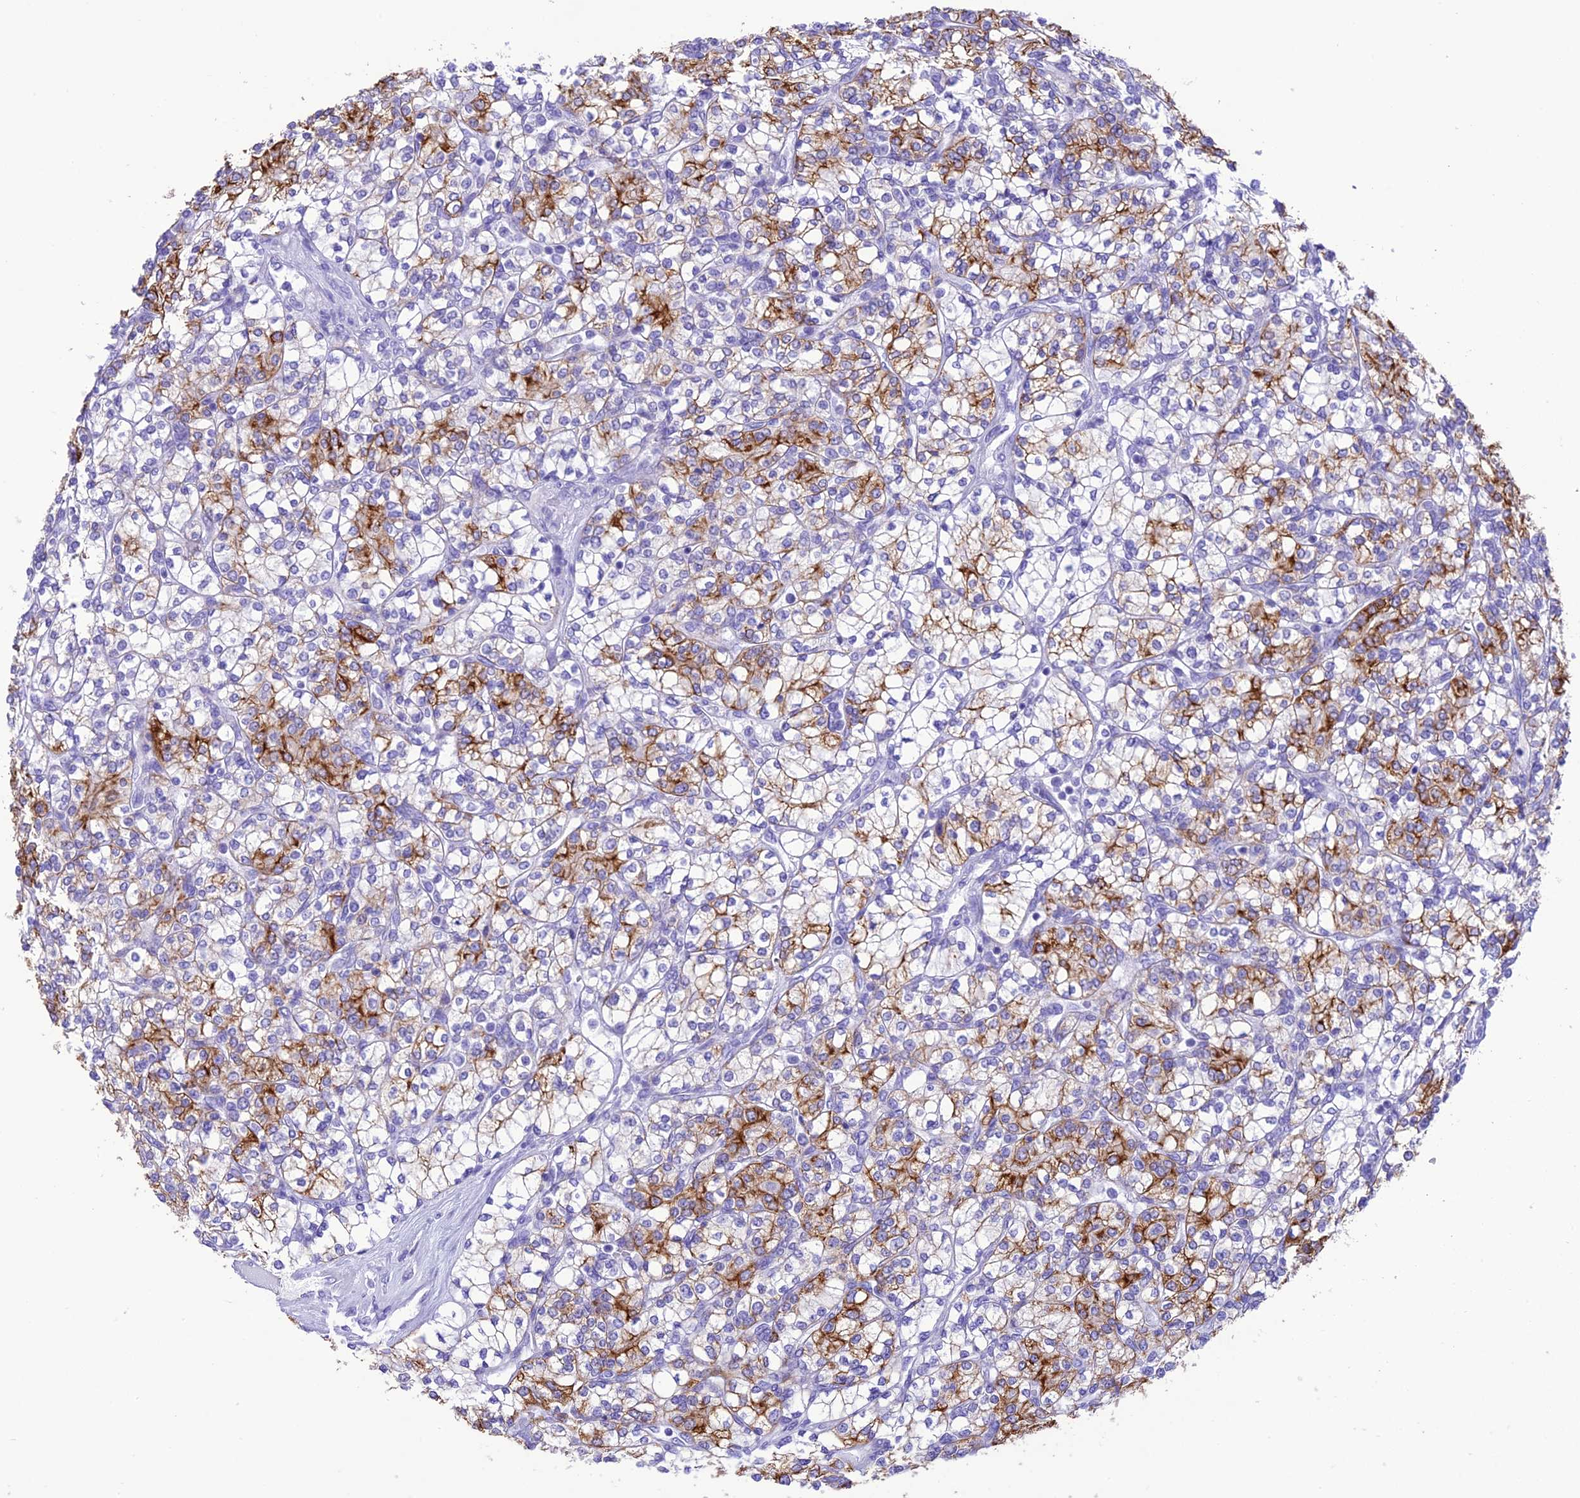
{"staining": {"intensity": "strong", "quantity": "25%-75%", "location": "cytoplasmic/membranous"}, "tissue": "renal cancer", "cell_type": "Tumor cells", "image_type": "cancer", "snomed": [{"axis": "morphology", "description": "Adenocarcinoma, NOS"}, {"axis": "topography", "description": "Kidney"}], "caption": "Tumor cells show high levels of strong cytoplasmic/membranous staining in approximately 25%-75% of cells in renal cancer. (brown staining indicates protein expression, while blue staining denotes nuclei).", "gene": "VPS52", "patient": {"sex": "male", "age": 77}}